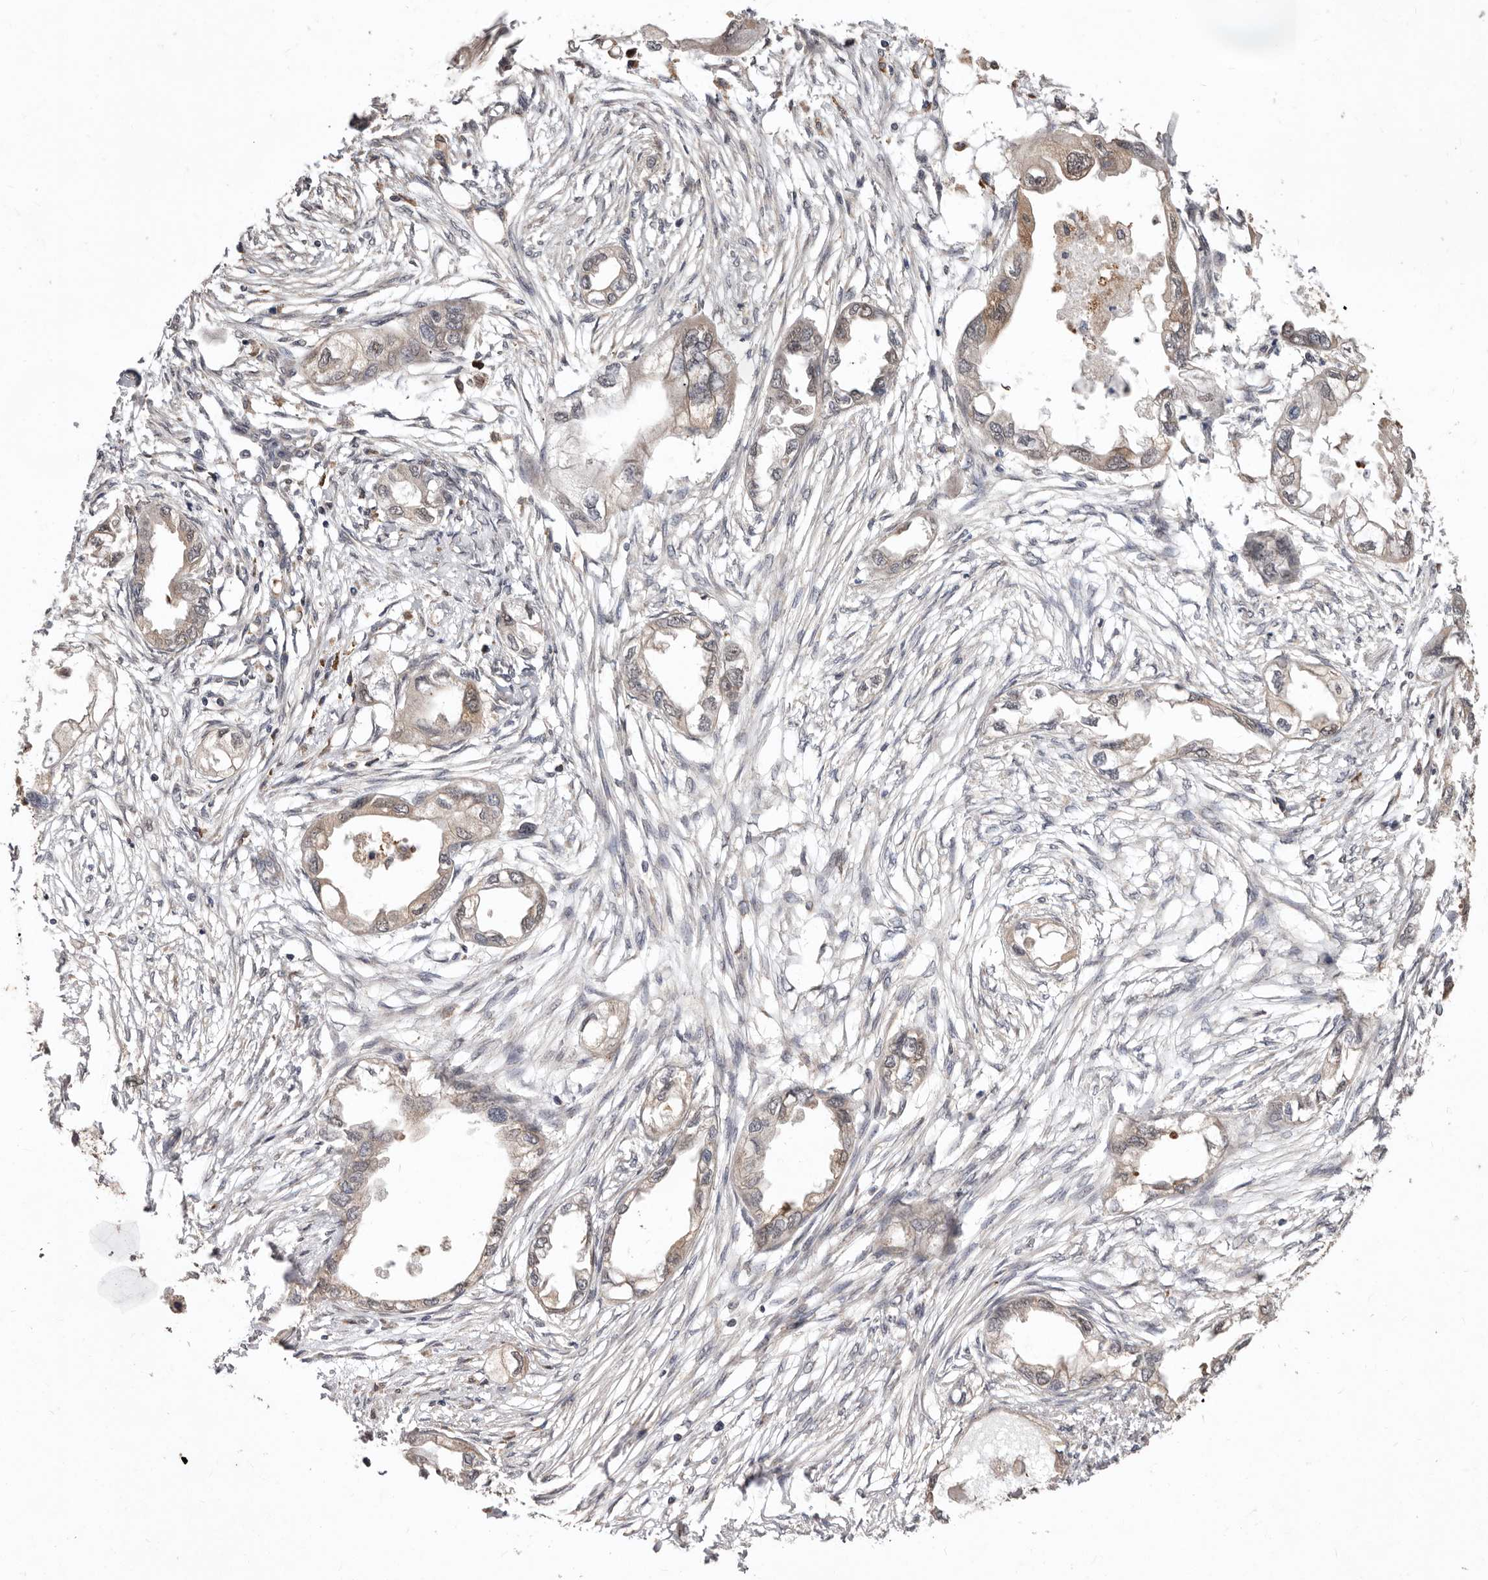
{"staining": {"intensity": "weak", "quantity": "<25%", "location": "cytoplasmic/membranous"}, "tissue": "endometrial cancer", "cell_type": "Tumor cells", "image_type": "cancer", "snomed": [{"axis": "morphology", "description": "Adenocarcinoma, NOS"}, {"axis": "morphology", "description": "Adenocarcinoma, metastatic, NOS"}, {"axis": "topography", "description": "Adipose tissue"}, {"axis": "topography", "description": "Endometrium"}], "caption": "This is an immunohistochemistry (IHC) image of adenocarcinoma (endometrial). There is no expression in tumor cells.", "gene": "RRM2B", "patient": {"sex": "female", "age": 67}}